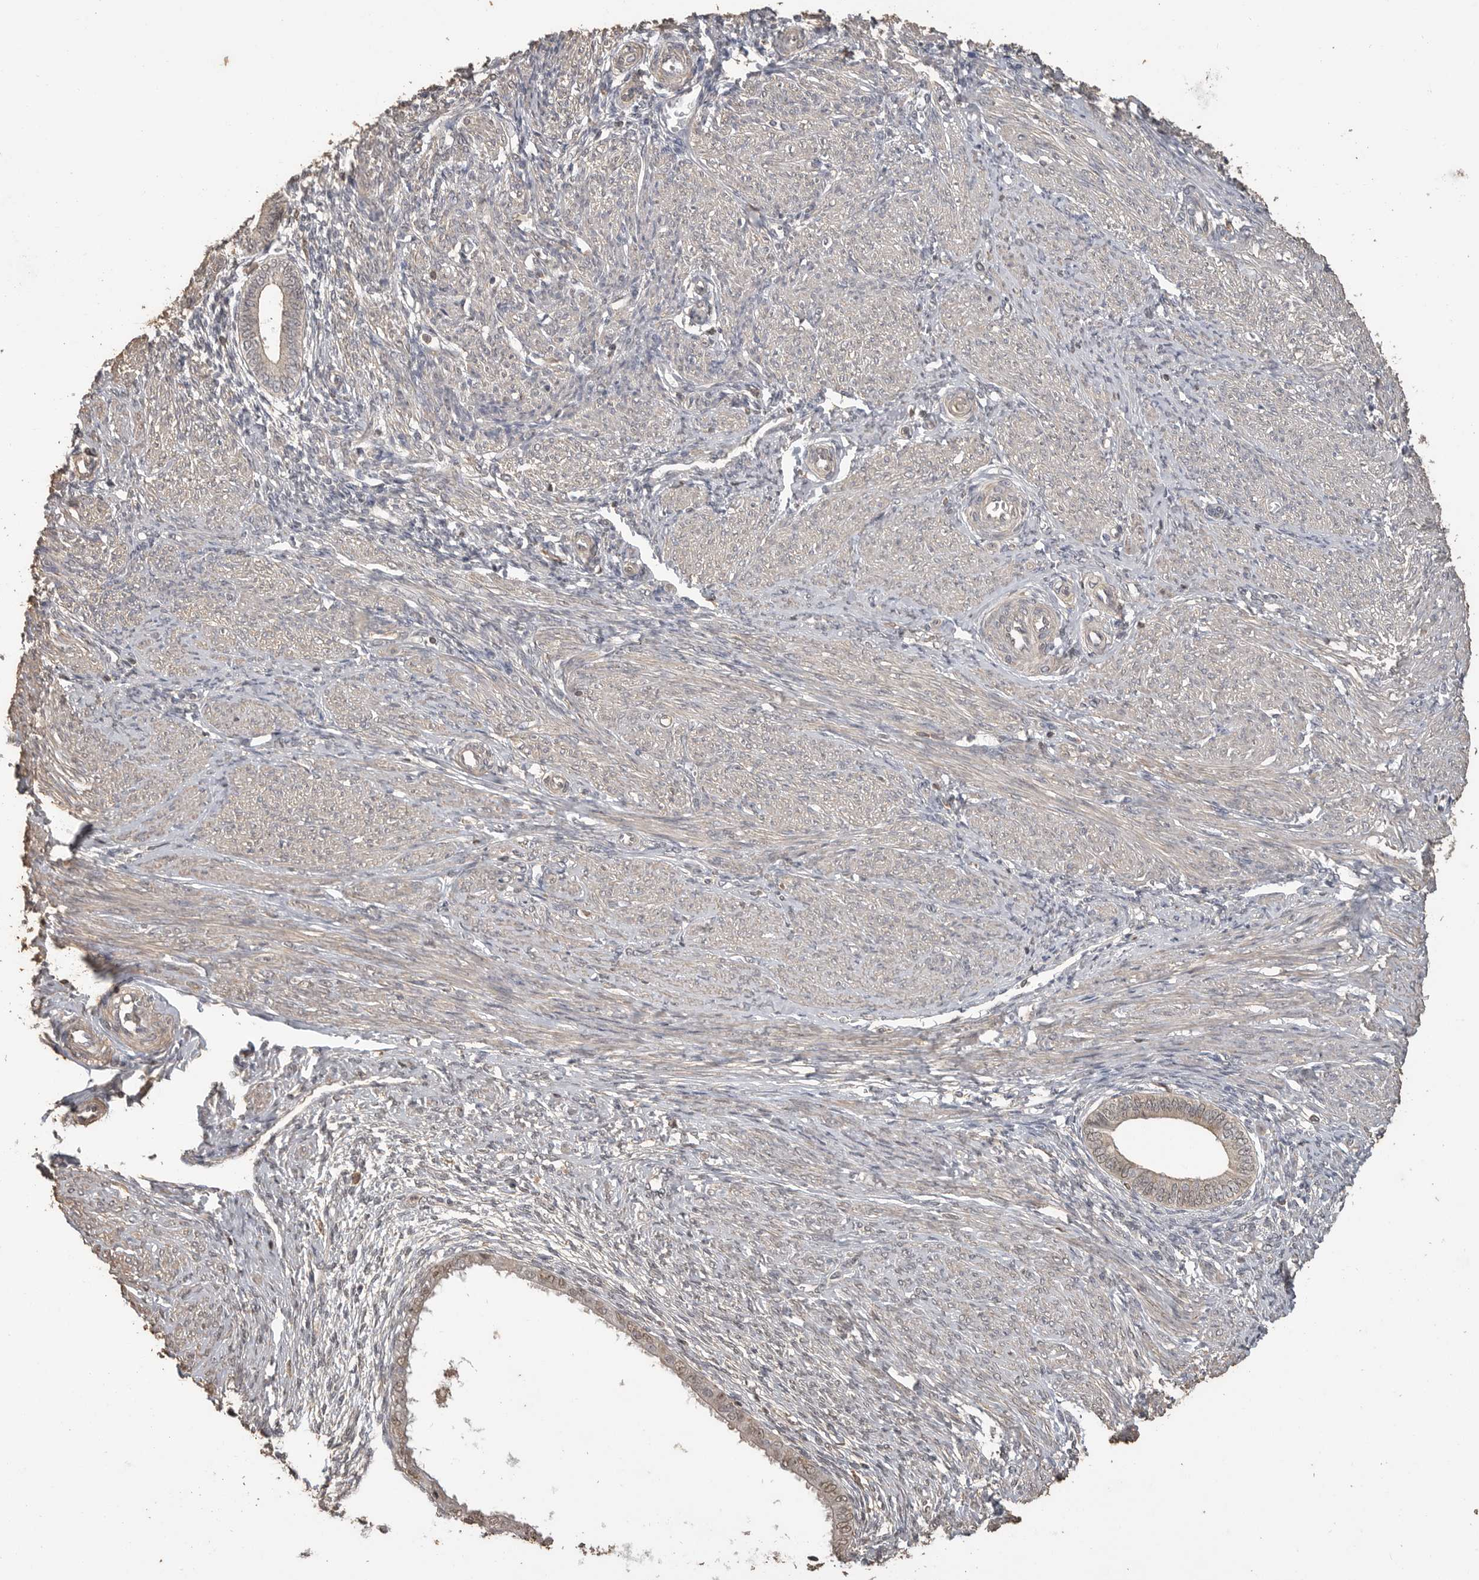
{"staining": {"intensity": "negative", "quantity": "none", "location": "none"}, "tissue": "endometrium", "cell_type": "Cells in endometrial stroma", "image_type": "normal", "snomed": [{"axis": "morphology", "description": "Normal tissue, NOS"}, {"axis": "topography", "description": "Endometrium"}], "caption": "This histopathology image is of benign endometrium stained with immunohistochemistry to label a protein in brown with the nuclei are counter-stained blue. There is no positivity in cells in endometrial stroma.", "gene": "MAP2K1", "patient": {"sex": "female", "age": 42}}